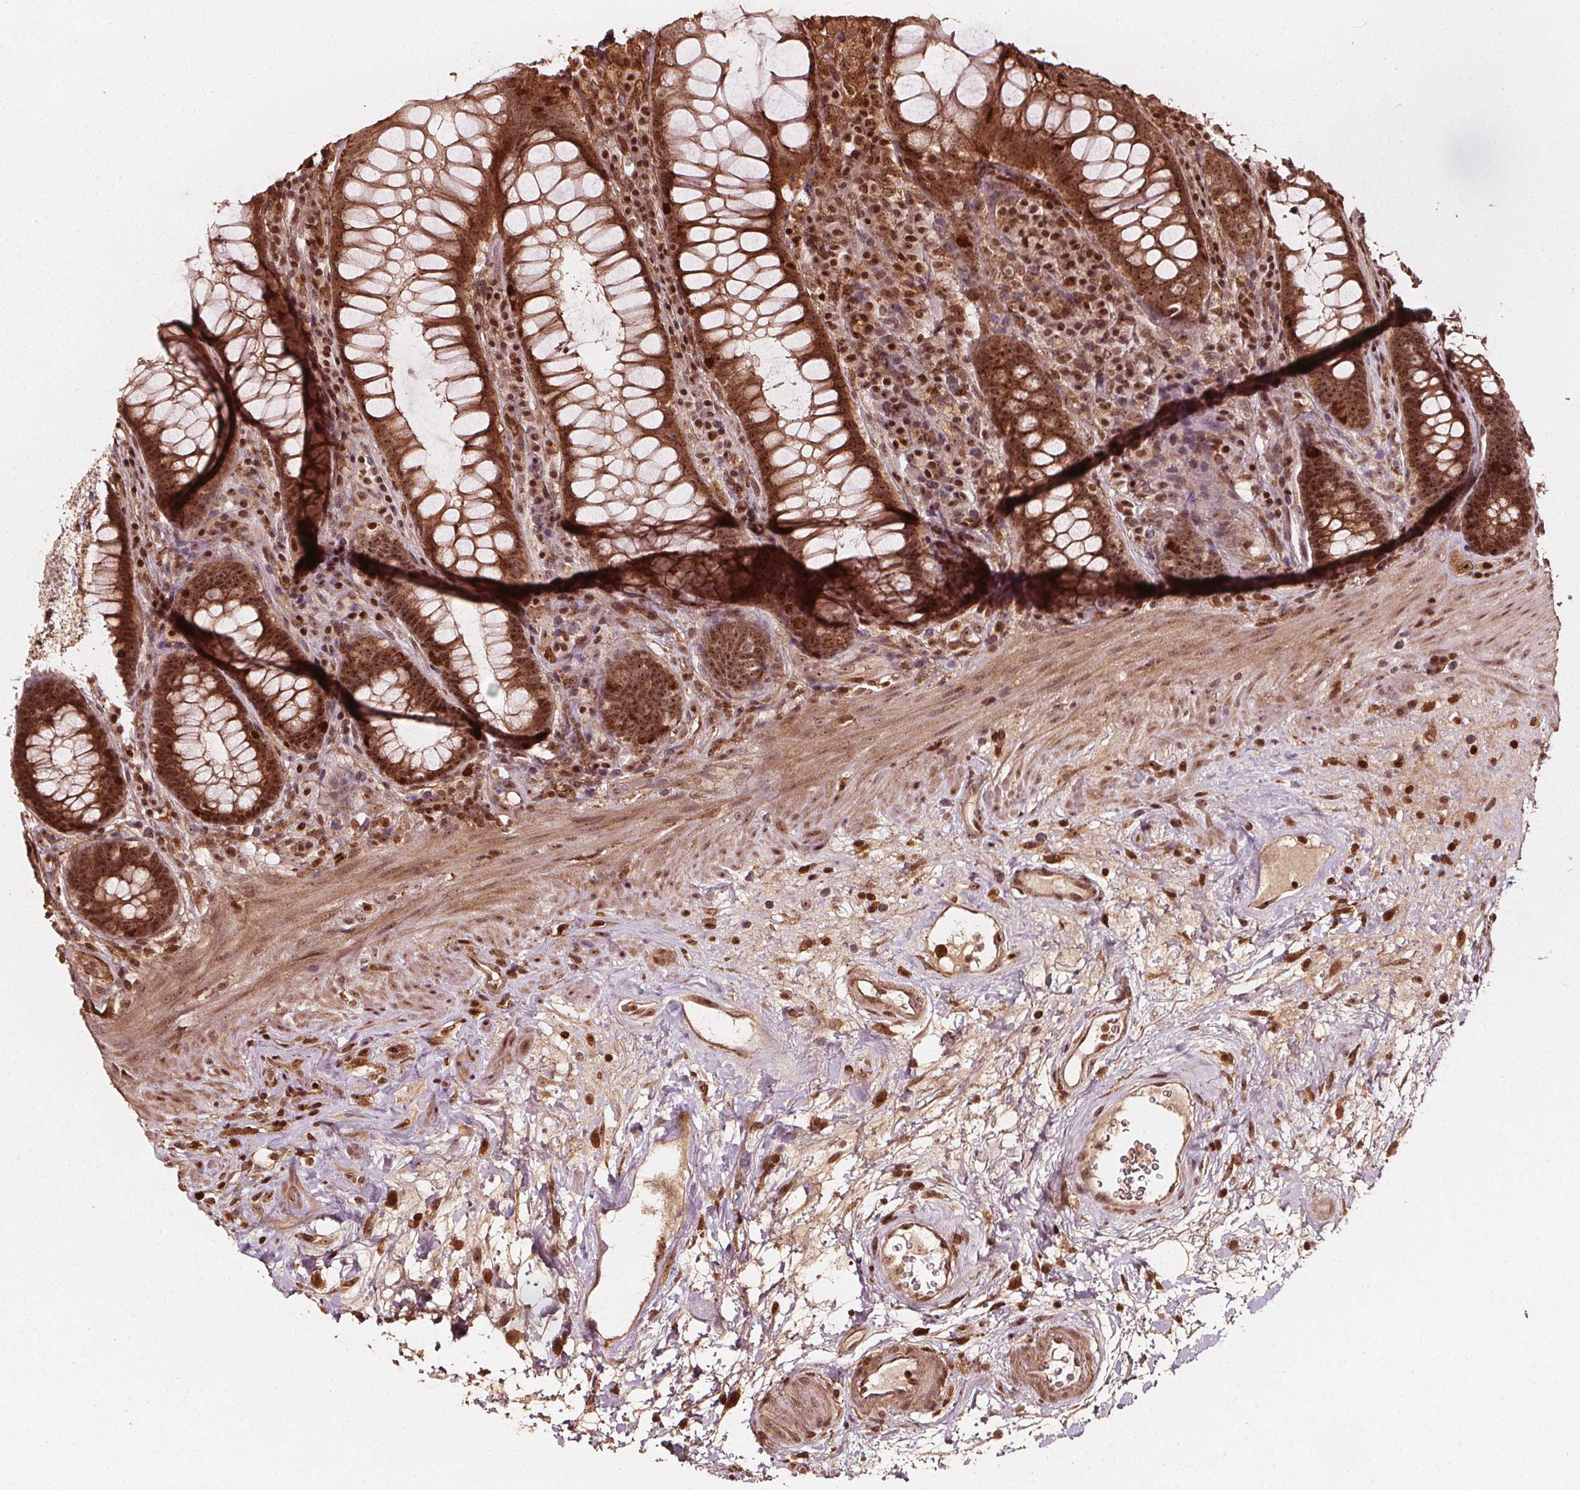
{"staining": {"intensity": "strong", "quantity": ">75%", "location": "cytoplasmic/membranous,nuclear"}, "tissue": "rectum", "cell_type": "Glandular cells", "image_type": "normal", "snomed": [{"axis": "morphology", "description": "Normal tissue, NOS"}, {"axis": "topography", "description": "Rectum"}], "caption": "Rectum stained for a protein exhibits strong cytoplasmic/membranous,nuclear positivity in glandular cells.", "gene": "EXOSC9", "patient": {"sex": "male", "age": 72}}